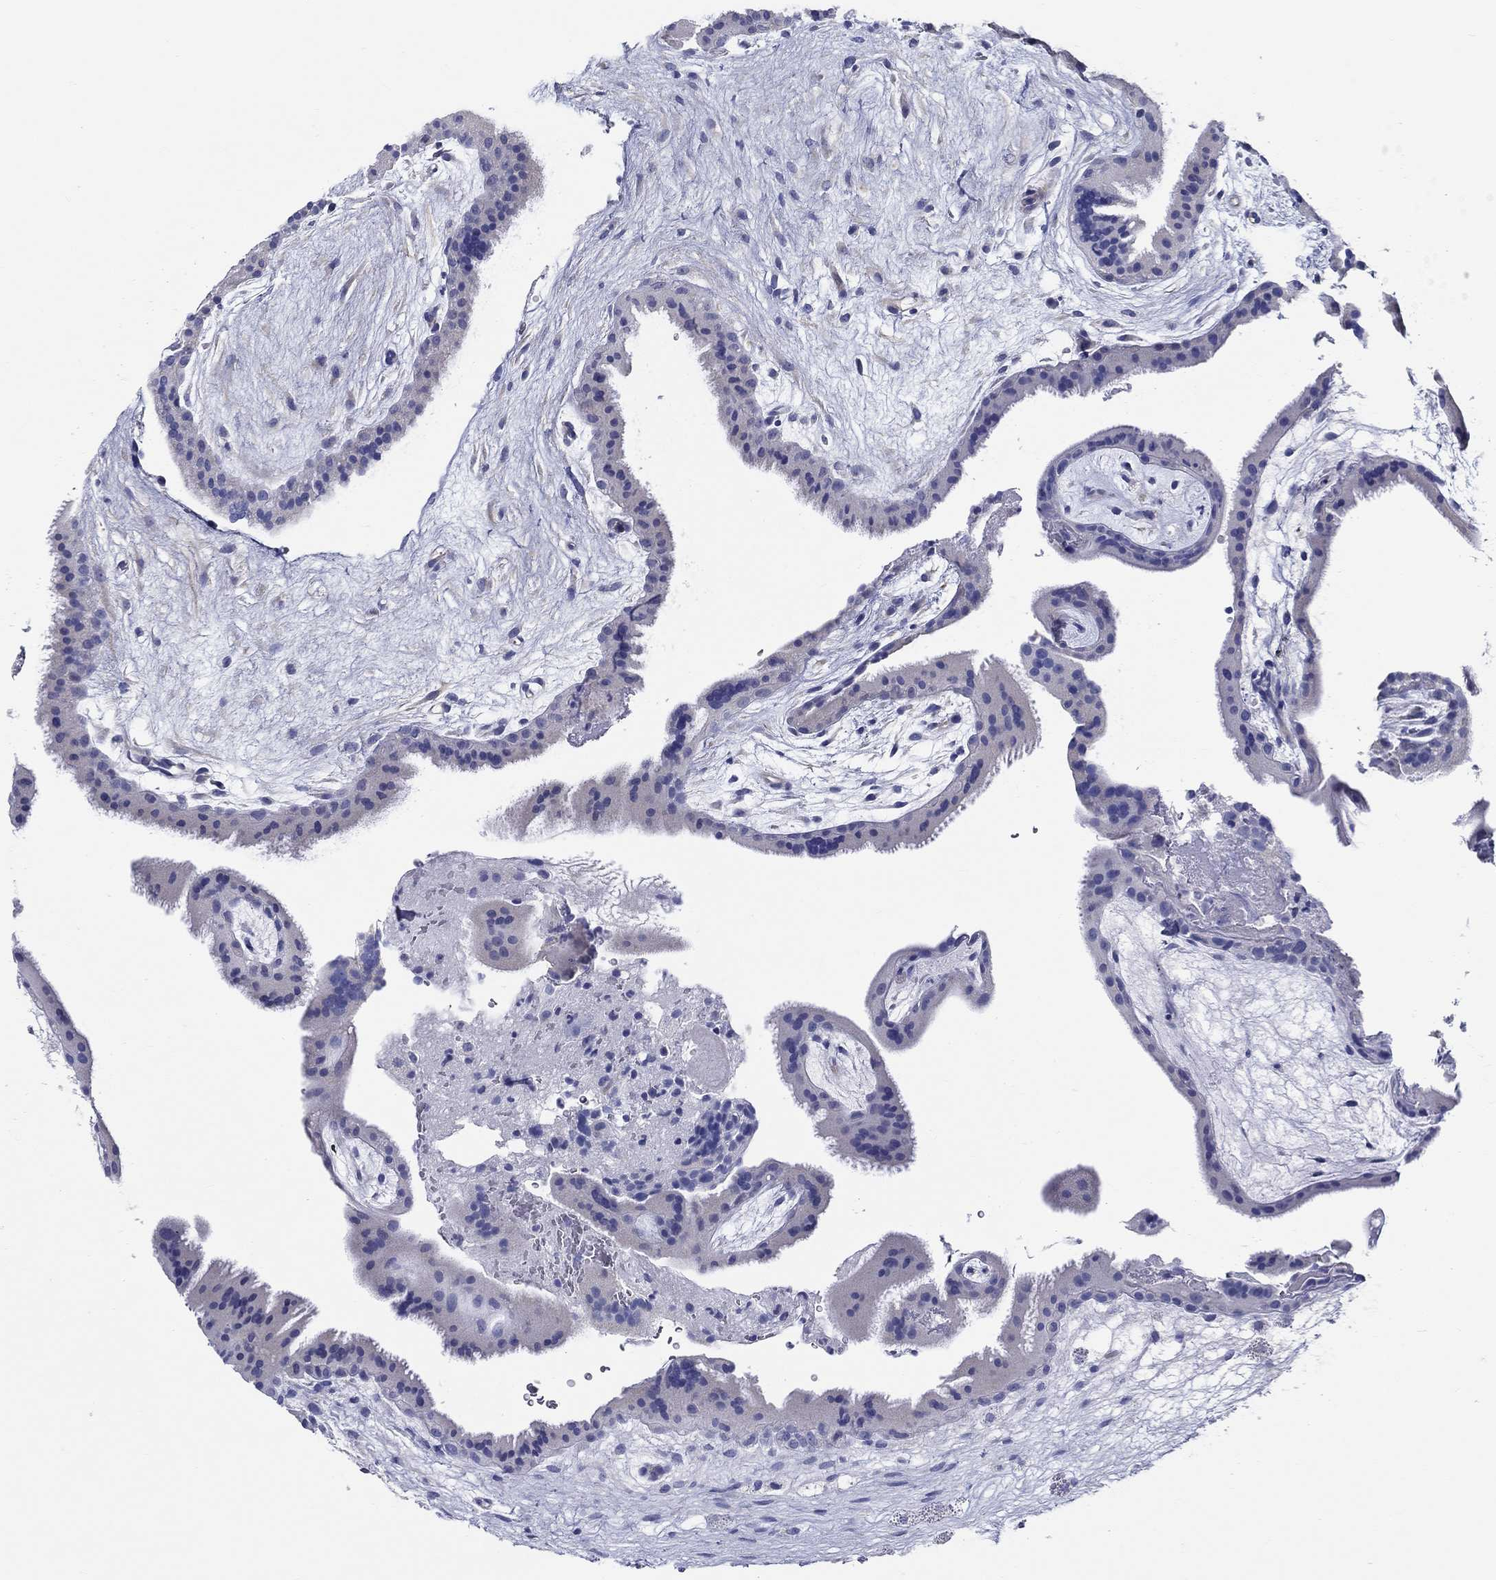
{"staining": {"intensity": "negative", "quantity": "none", "location": "none"}, "tissue": "placenta", "cell_type": "Decidual cells", "image_type": "normal", "snomed": [{"axis": "morphology", "description": "Normal tissue, NOS"}, {"axis": "topography", "description": "Placenta"}], "caption": "Placenta stained for a protein using immunohistochemistry (IHC) displays no expression decidual cells.", "gene": "CRYGS", "patient": {"sex": "female", "age": 19}}